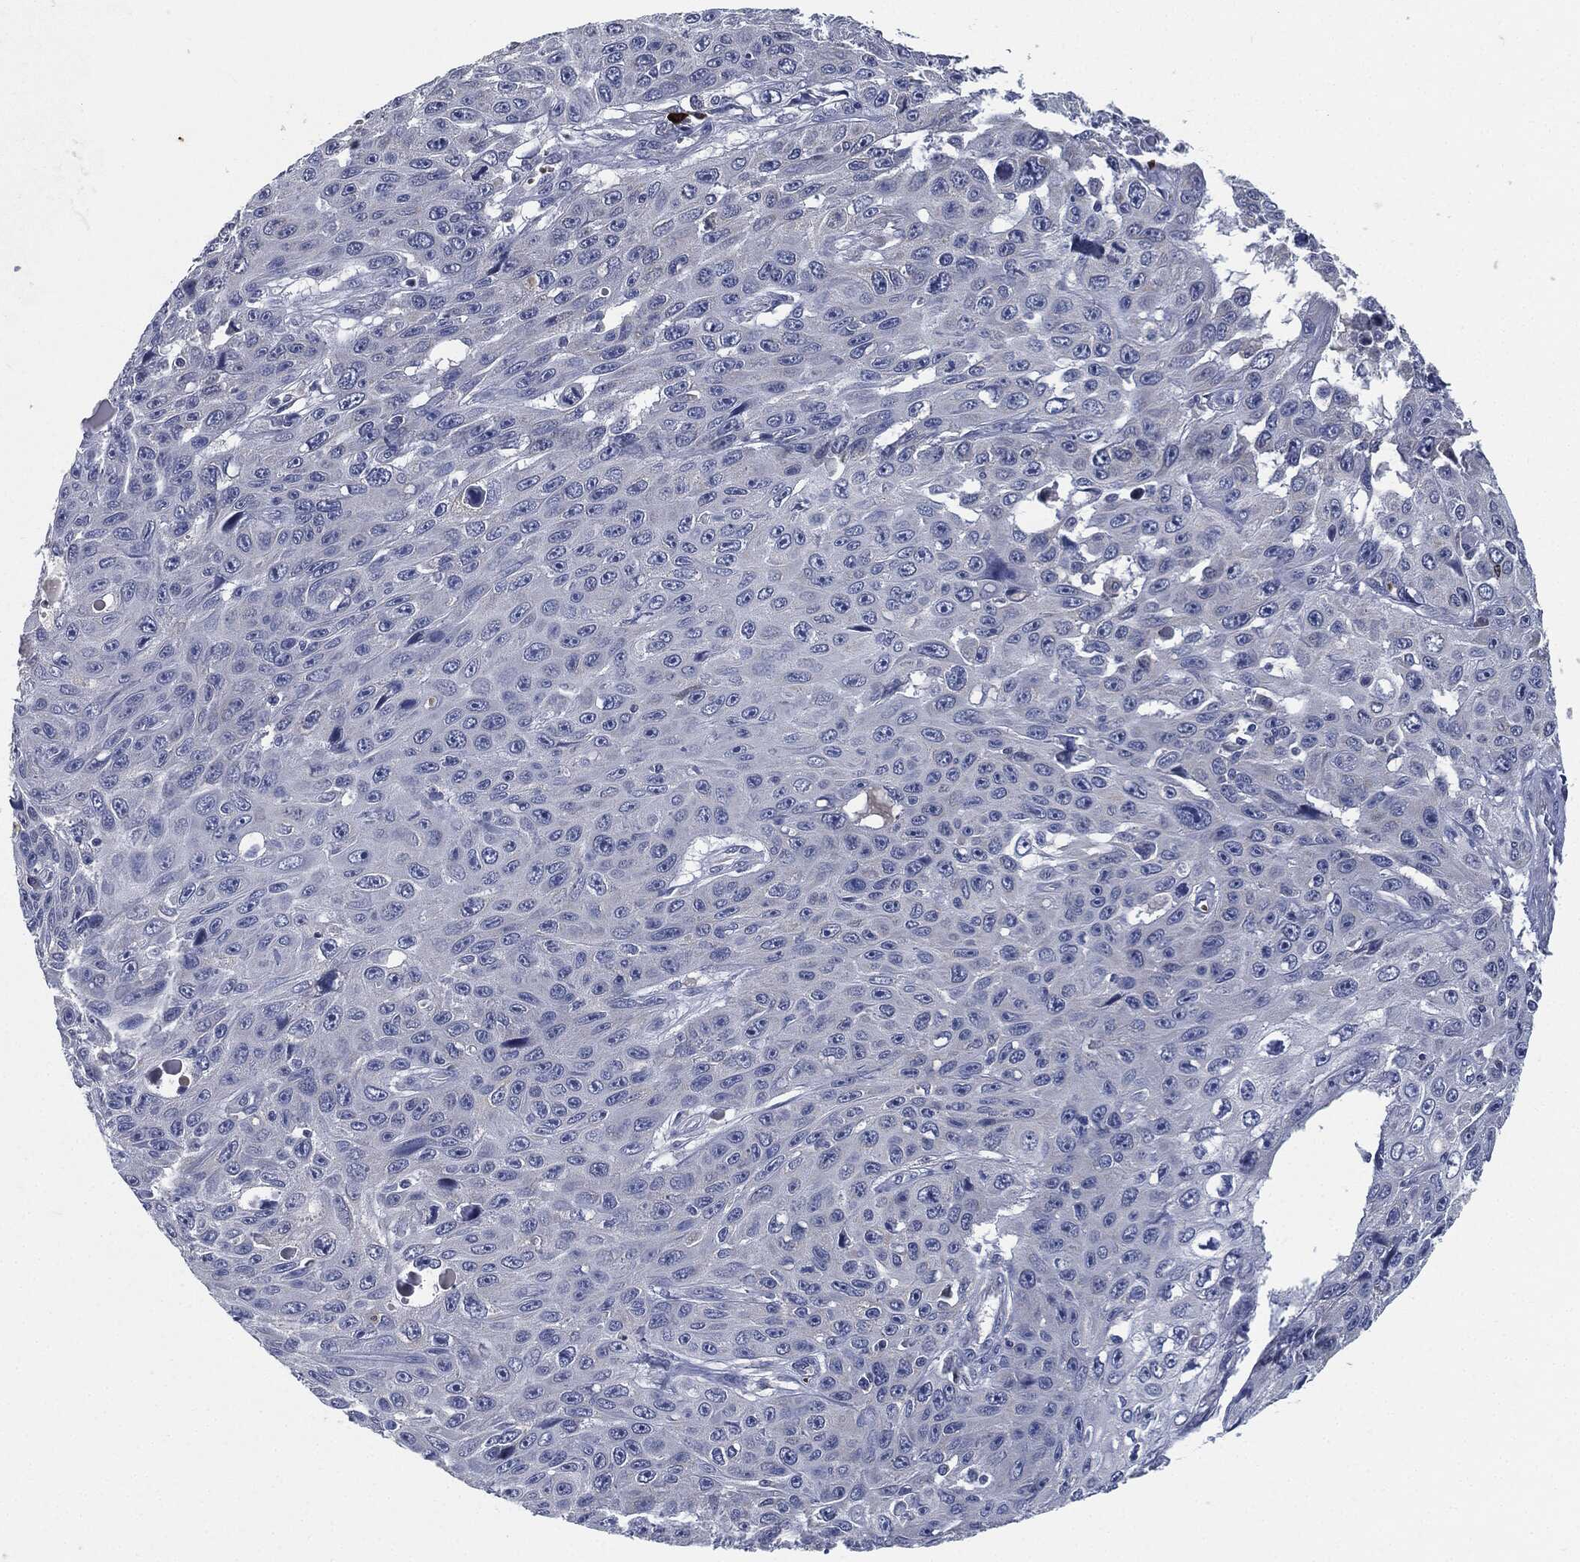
{"staining": {"intensity": "negative", "quantity": "none", "location": "none"}, "tissue": "skin cancer", "cell_type": "Tumor cells", "image_type": "cancer", "snomed": [{"axis": "morphology", "description": "Squamous cell carcinoma, NOS"}, {"axis": "topography", "description": "Skin"}], "caption": "Immunohistochemical staining of skin cancer (squamous cell carcinoma) exhibits no significant positivity in tumor cells. The staining is performed using DAB (3,3'-diaminobenzidine) brown chromogen with nuclei counter-stained in using hematoxylin.", "gene": "SIGLEC9", "patient": {"sex": "male", "age": 82}}